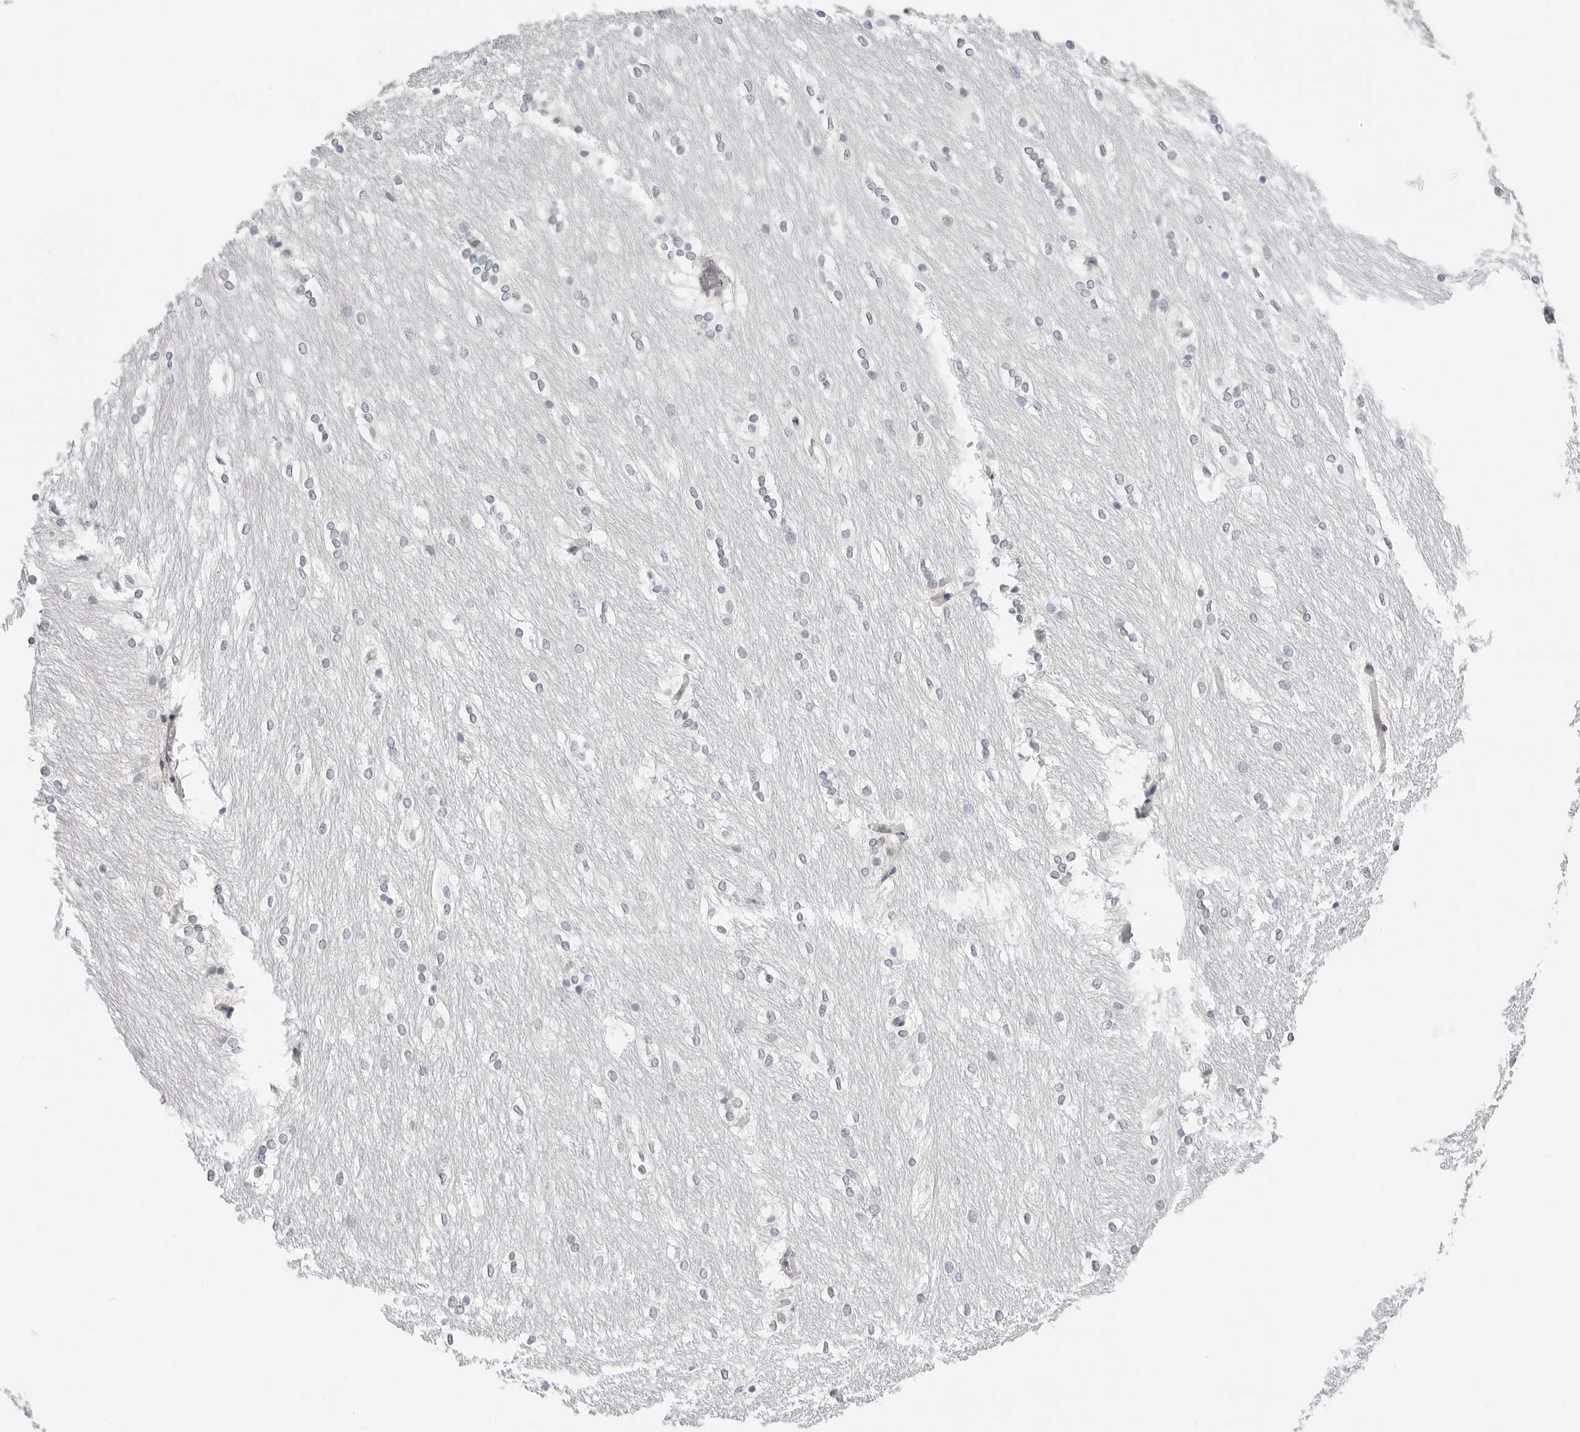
{"staining": {"intensity": "weak", "quantity": "<25%", "location": "cytoplasmic/membranous"}, "tissue": "caudate", "cell_type": "Glial cells", "image_type": "normal", "snomed": [{"axis": "morphology", "description": "Normal tissue, NOS"}, {"axis": "topography", "description": "Lateral ventricle wall"}], "caption": "This micrograph is of normal caudate stained with IHC to label a protein in brown with the nuclei are counter-stained blue. There is no positivity in glial cells.", "gene": "TSEN2", "patient": {"sex": "female", "age": 19}}